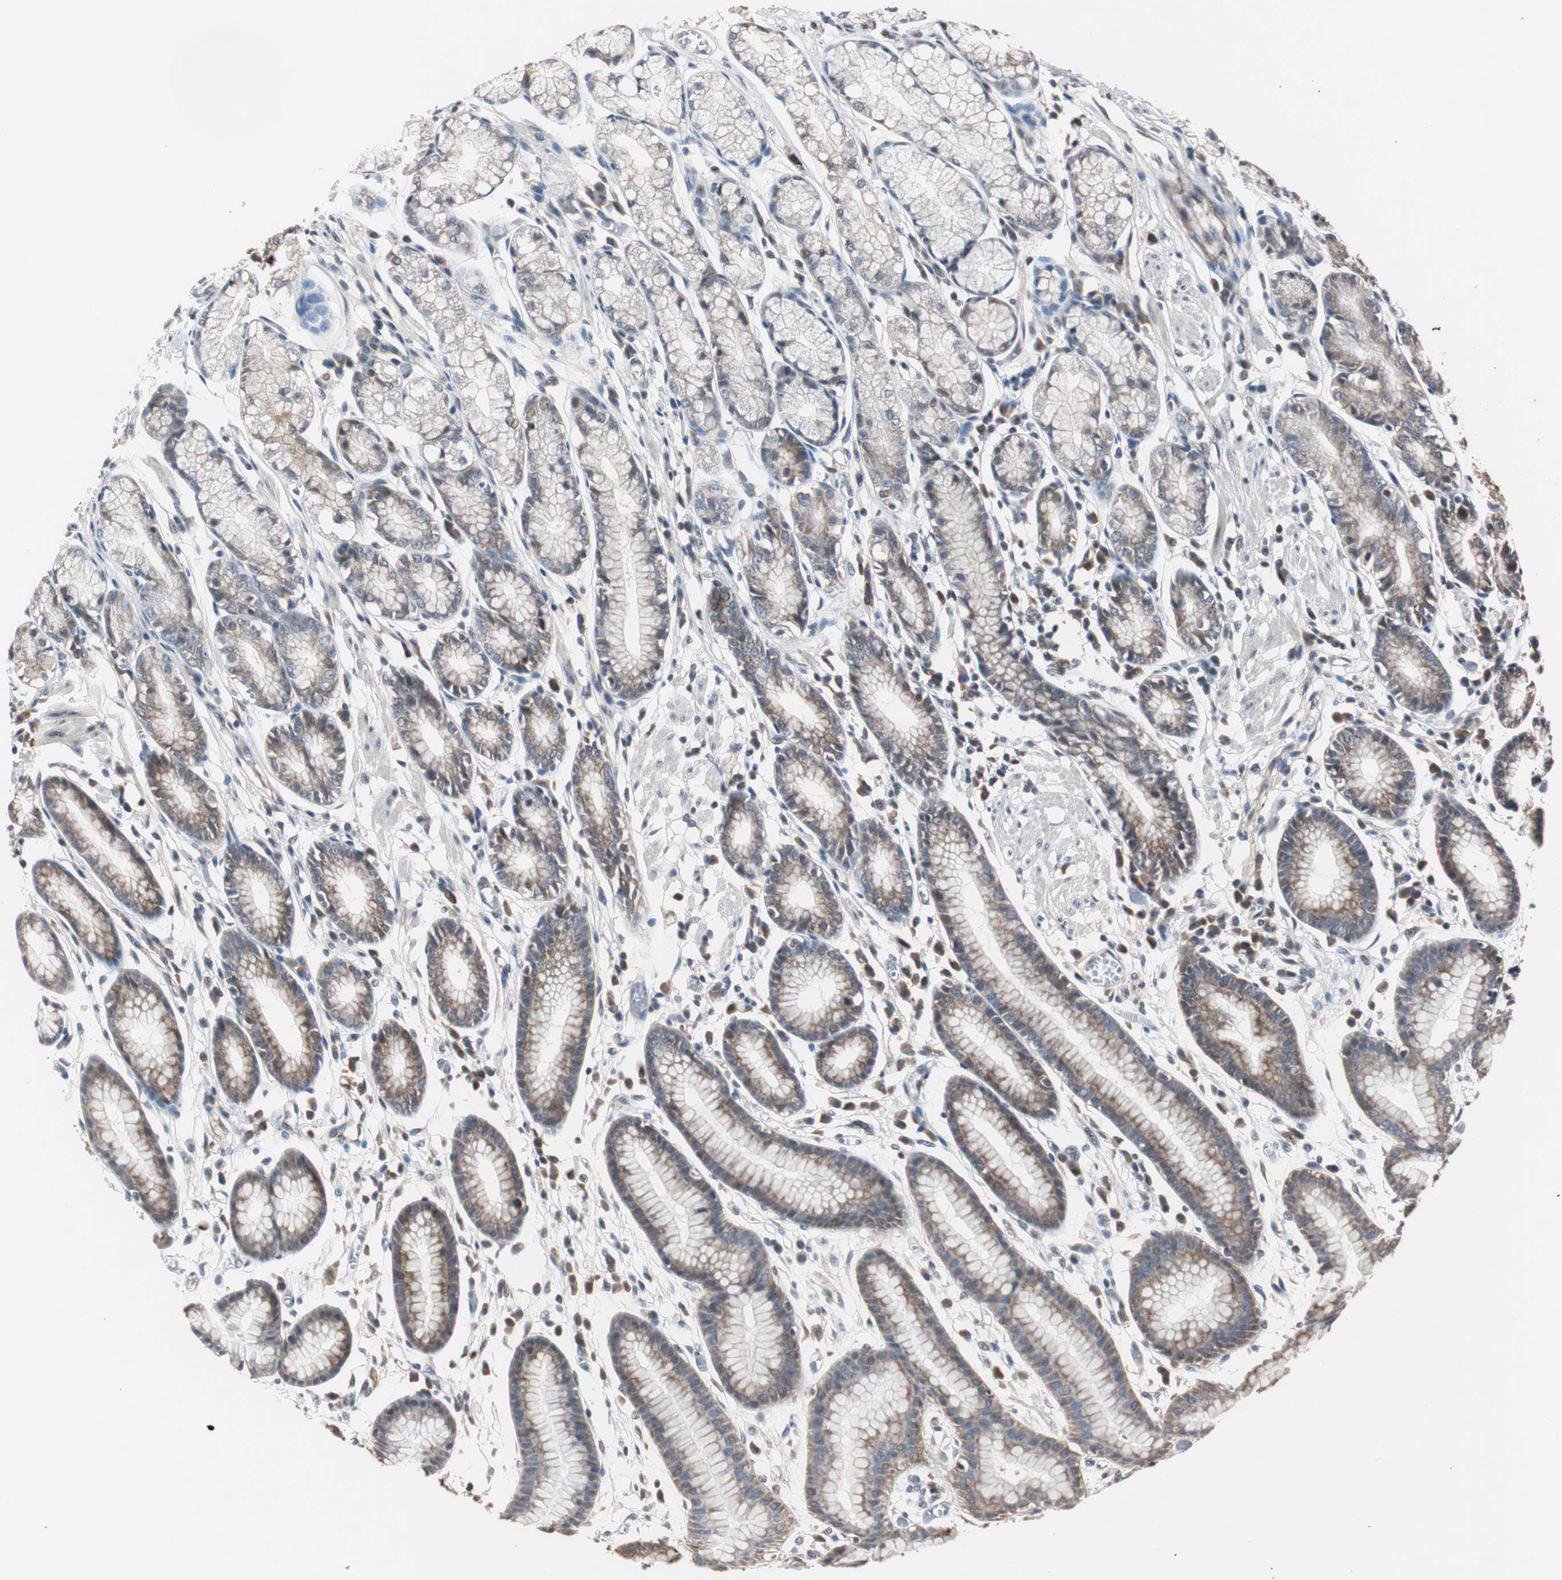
{"staining": {"intensity": "strong", "quantity": "<25%", "location": "cytoplasmic/membranous"}, "tissue": "stomach", "cell_type": "Glandular cells", "image_type": "normal", "snomed": [{"axis": "morphology", "description": "Normal tissue, NOS"}, {"axis": "morphology", "description": "Inflammation, NOS"}, {"axis": "topography", "description": "Stomach, lower"}], "caption": "The micrograph displays staining of benign stomach, revealing strong cytoplasmic/membranous protein expression (brown color) within glandular cells.", "gene": "ZMPSTE24", "patient": {"sex": "male", "age": 59}}